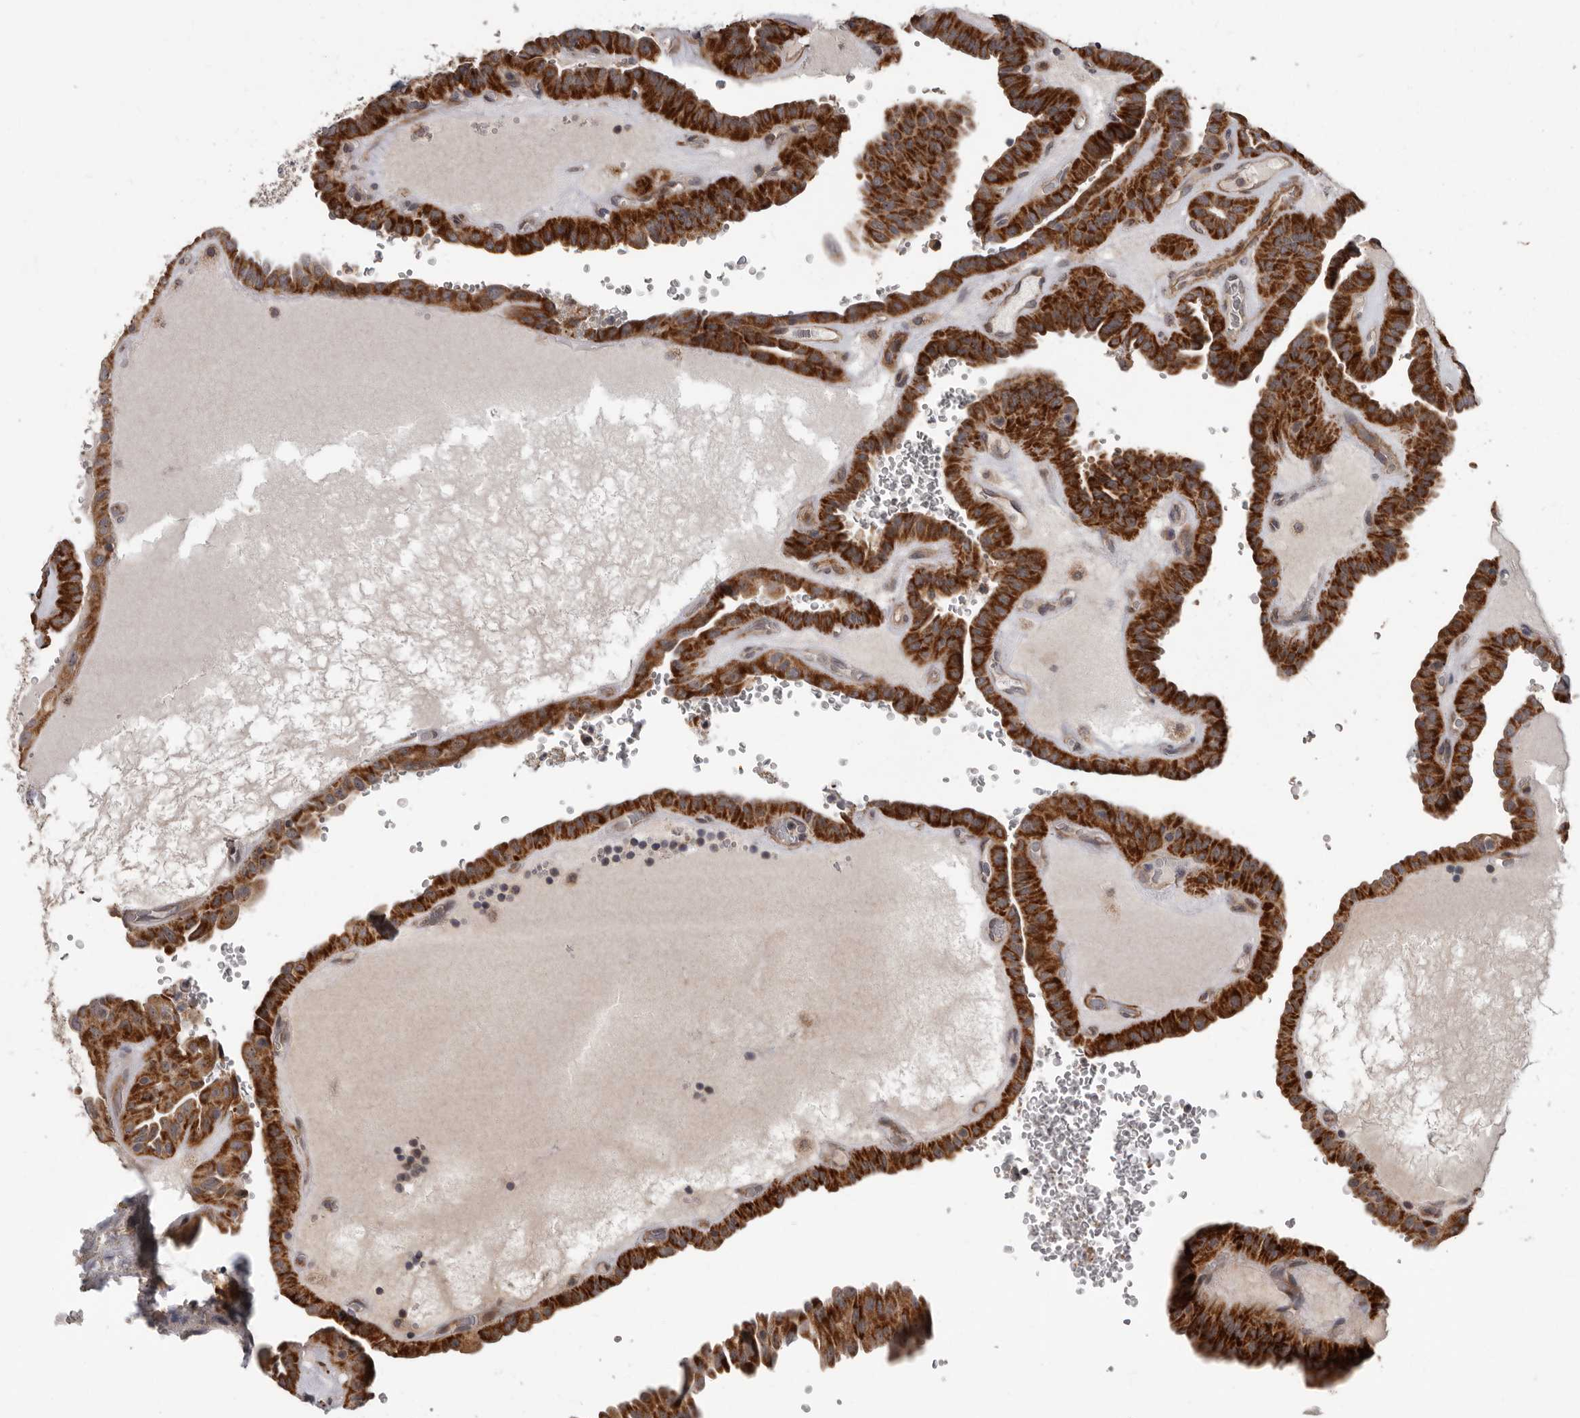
{"staining": {"intensity": "strong", "quantity": ">75%", "location": "cytoplasmic/membranous"}, "tissue": "thyroid cancer", "cell_type": "Tumor cells", "image_type": "cancer", "snomed": [{"axis": "morphology", "description": "Papillary adenocarcinoma, NOS"}, {"axis": "topography", "description": "Thyroid gland"}], "caption": "High-magnification brightfield microscopy of thyroid papillary adenocarcinoma stained with DAB (3,3'-diaminobenzidine) (brown) and counterstained with hematoxylin (blue). tumor cells exhibit strong cytoplasmic/membranous positivity is seen in about>75% of cells.", "gene": "FGFR4", "patient": {"sex": "male", "age": 77}}